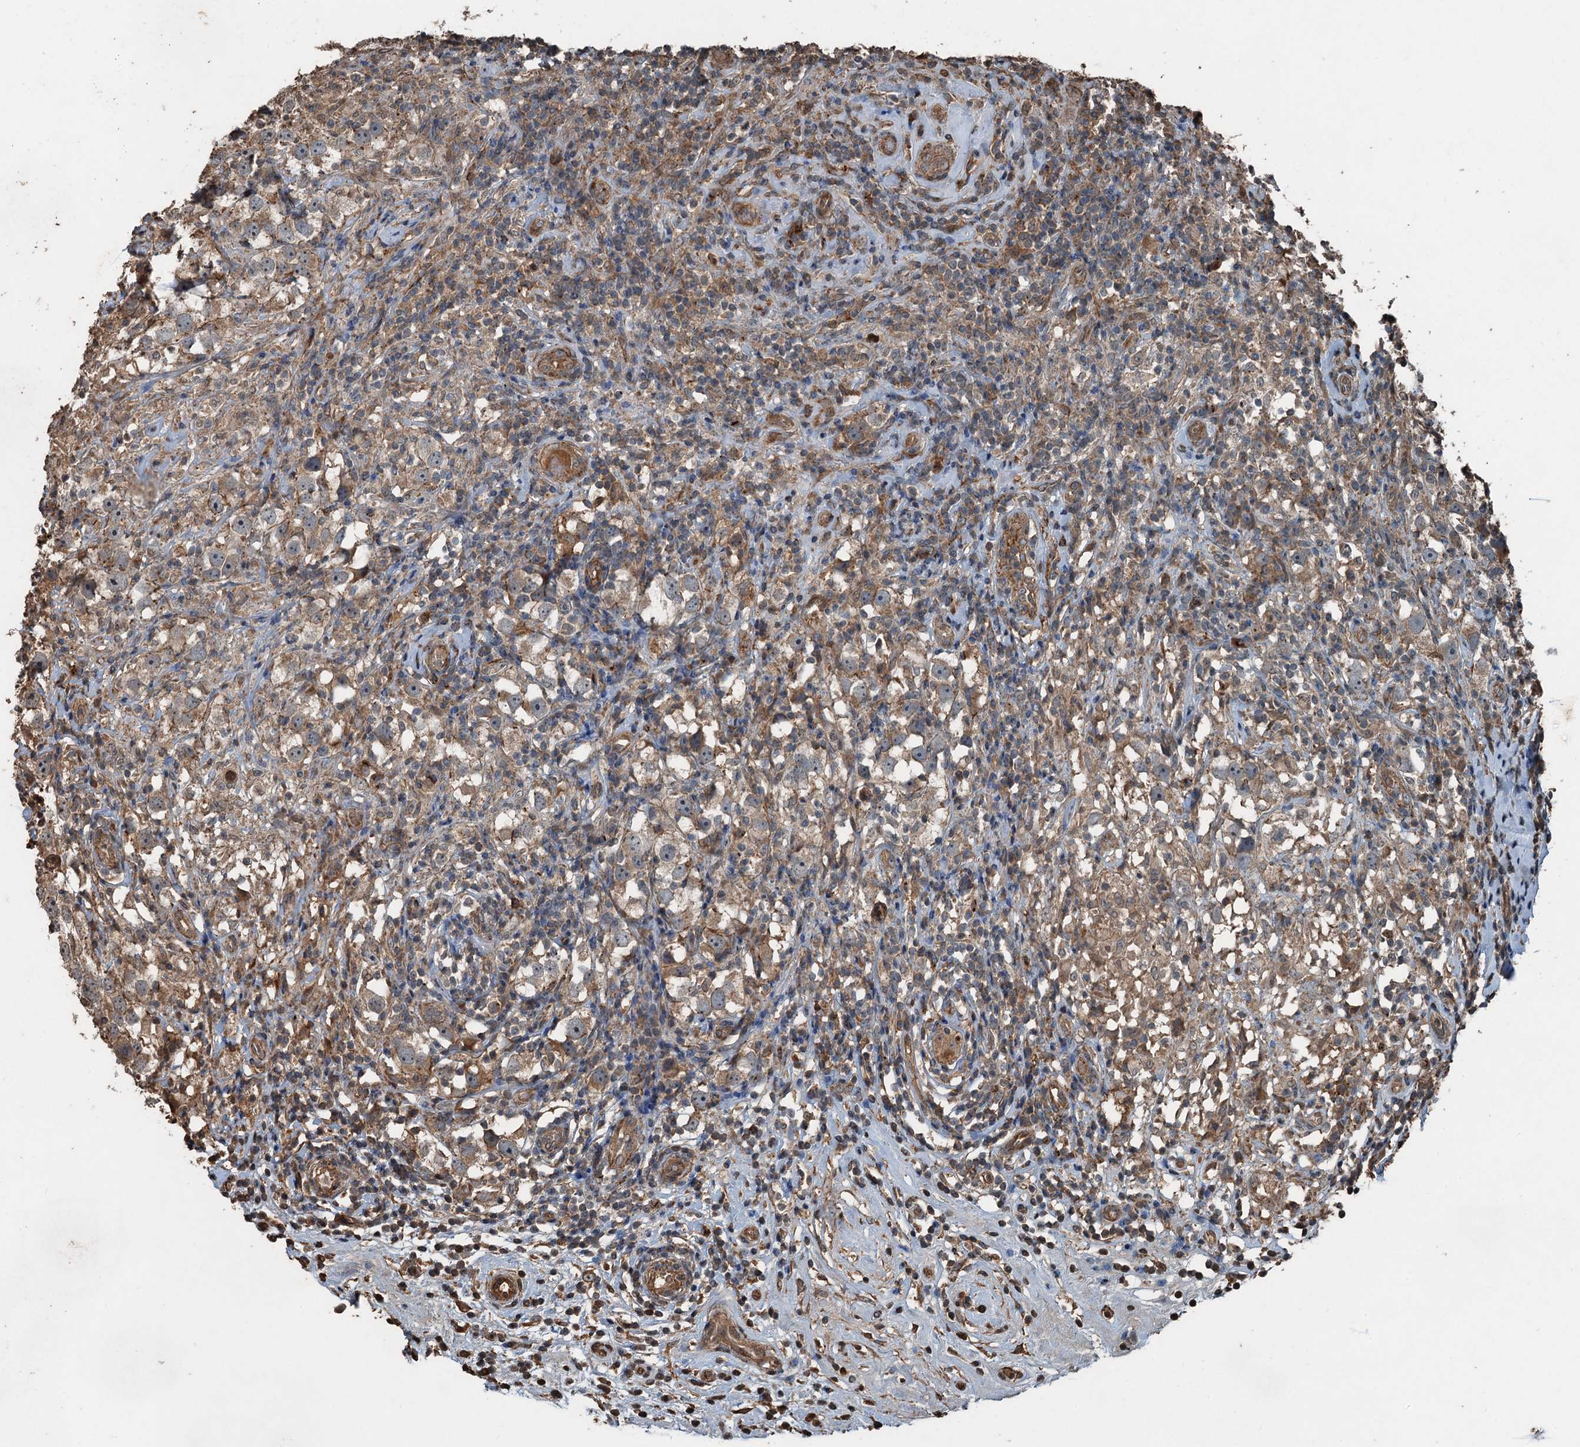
{"staining": {"intensity": "weak", "quantity": ">75%", "location": "cytoplasmic/membranous"}, "tissue": "testis cancer", "cell_type": "Tumor cells", "image_type": "cancer", "snomed": [{"axis": "morphology", "description": "Seminoma, NOS"}, {"axis": "topography", "description": "Testis"}], "caption": "A micrograph of testis seminoma stained for a protein demonstrates weak cytoplasmic/membranous brown staining in tumor cells.", "gene": "TCTN1", "patient": {"sex": "male", "age": 49}}